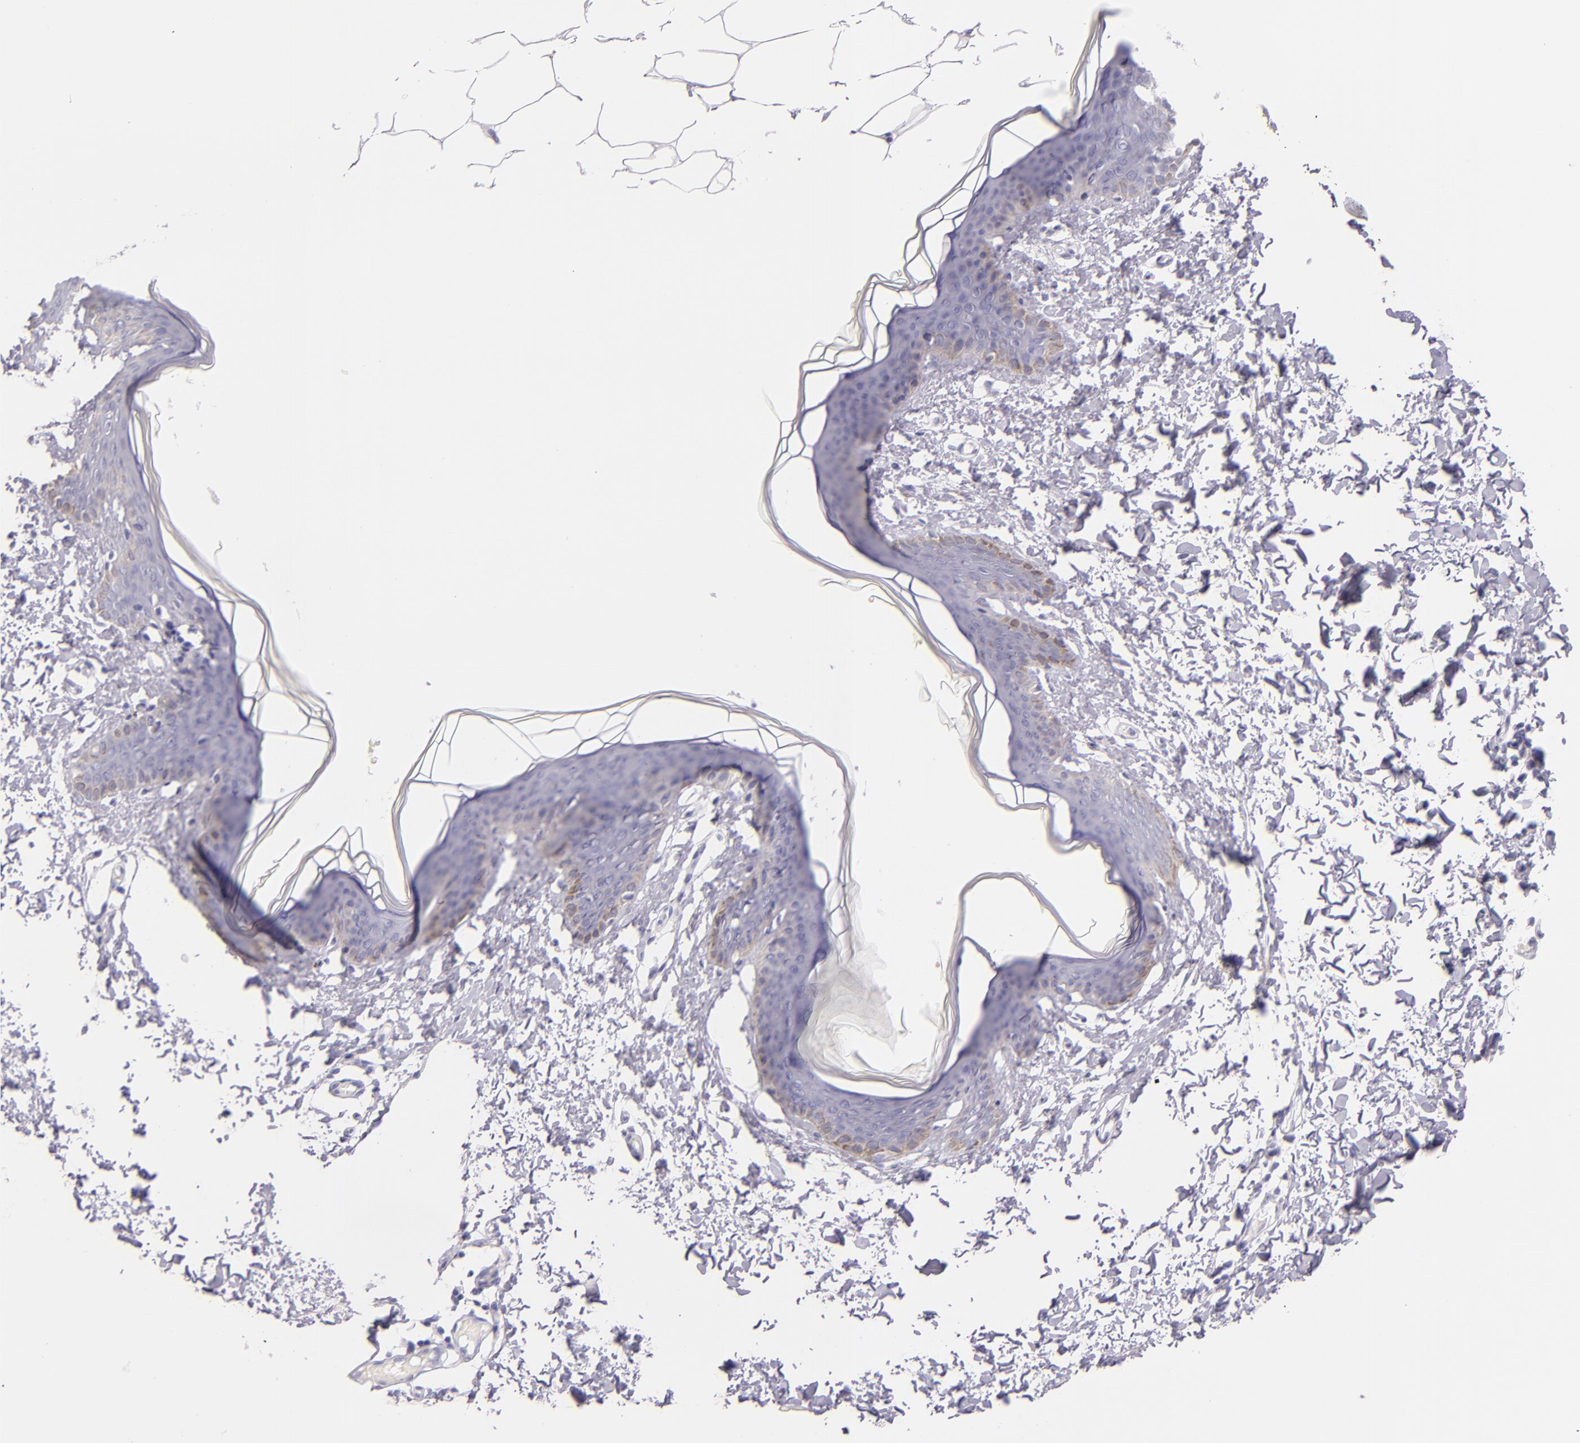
{"staining": {"intensity": "negative", "quantity": "none", "location": "none"}, "tissue": "skin", "cell_type": "Fibroblasts", "image_type": "normal", "snomed": [{"axis": "morphology", "description": "Normal tissue, NOS"}, {"axis": "topography", "description": "Skin"}], "caption": "Immunohistochemistry photomicrograph of benign skin: human skin stained with DAB shows no significant protein staining in fibroblasts.", "gene": "CEACAM1", "patient": {"sex": "female", "age": 17}}